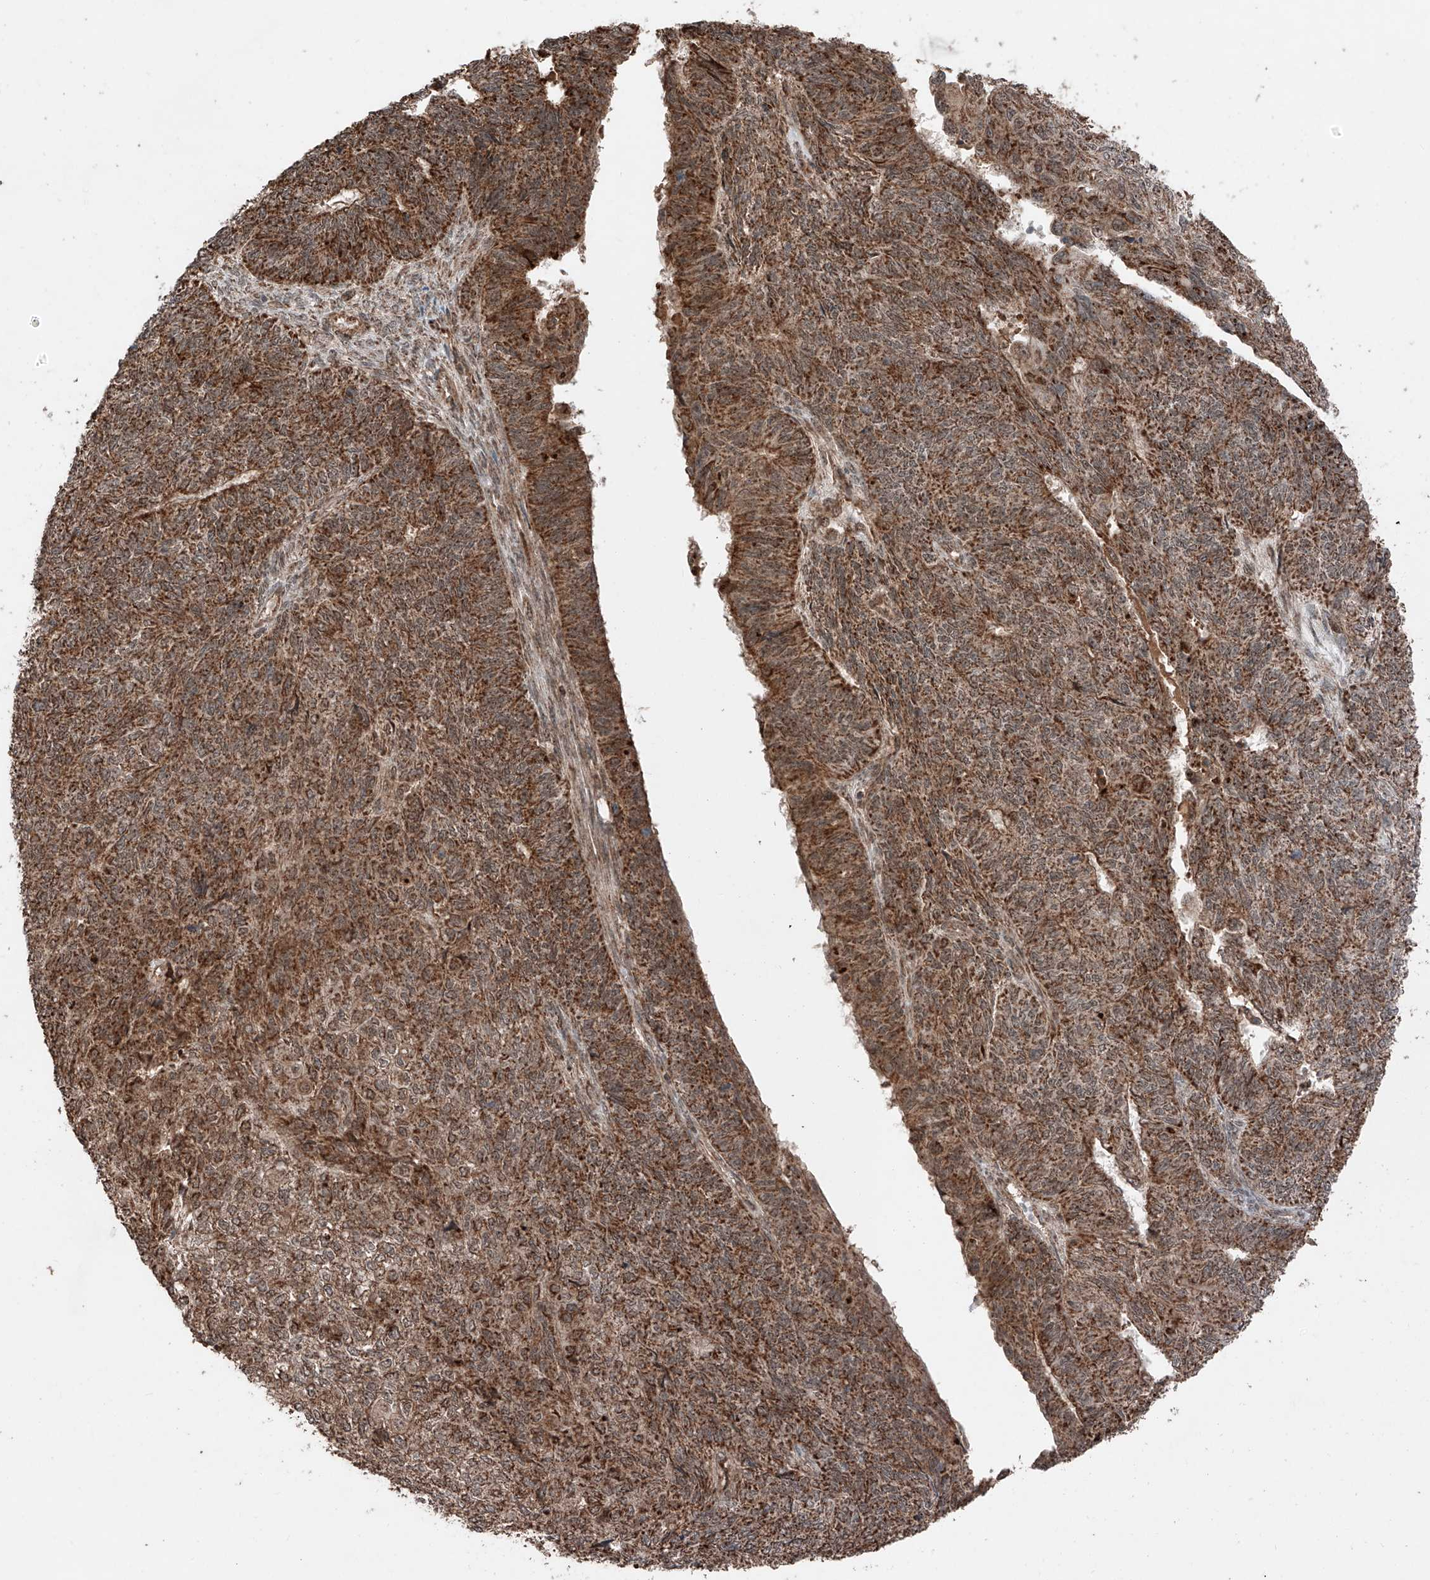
{"staining": {"intensity": "strong", "quantity": ">75%", "location": "cytoplasmic/membranous"}, "tissue": "endometrial cancer", "cell_type": "Tumor cells", "image_type": "cancer", "snomed": [{"axis": "morphology", "description": "Adenocarcinoma, NOS"}, {"axis": "topography", "description": "Endometrium"}], "caption": "This is a photomicrograph of IHC staining of endometrial cancer, which shows strong positivity in the cytoplasmic/membranous of tumor cells.", "gene": "ZSCAN29", "patient": {"sex": "female", "age": 32}}